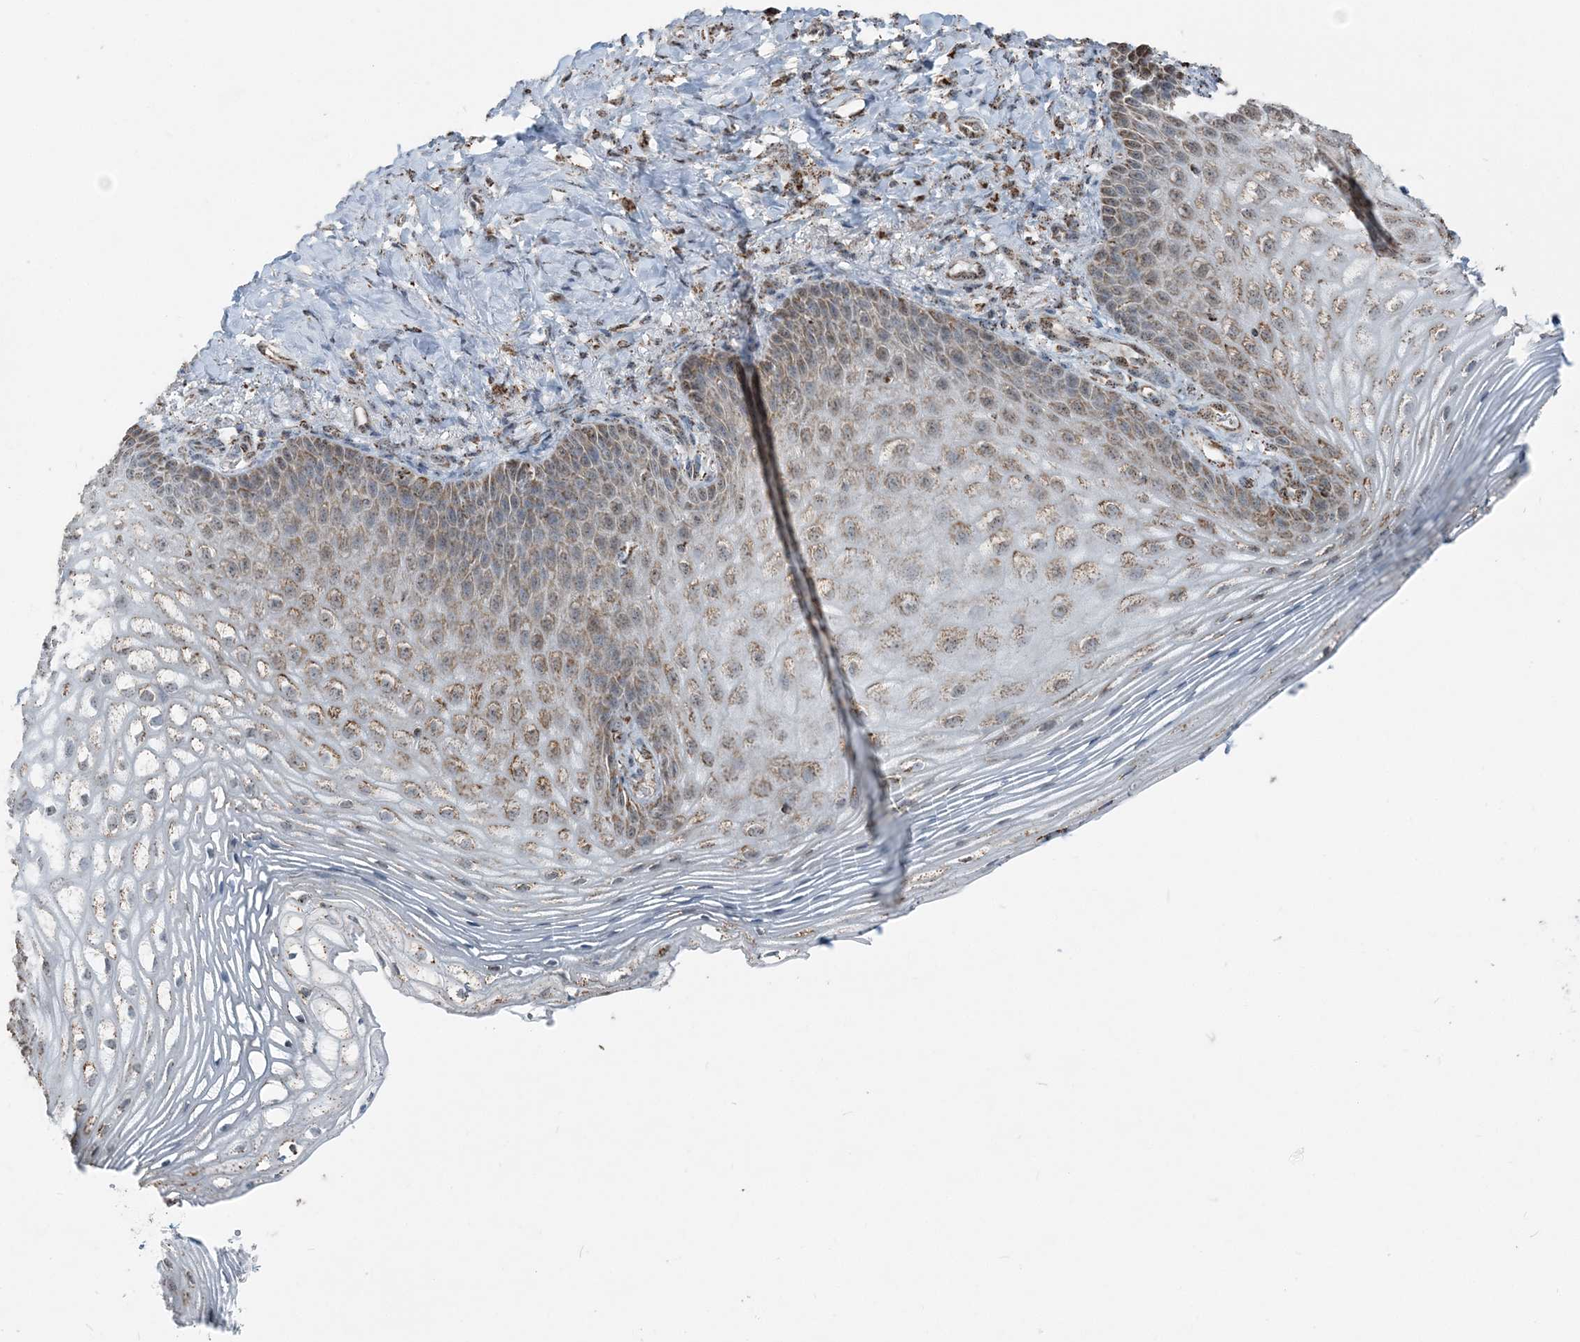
{"staining": {"intensity": "moderate", "quantity": "25%-75%", "location": "cytoplasmic/membranous"}, "tissue": "vagina", "cell_type": "Squamous epithelial cells", "image_type": "normal", "snomed": [{"axis": "morphology", "description": "Normal tissue, NOS"}, {"axis": "topography", "description": "Vagina"}], "caption": "Moderate cytoplasmic/membranous positivity for a protein is identified in approximately 25%-75% of squamous epithelial cells of normal vagina using immunohistochemistry (IHC).", "gene": "SUCLG1", "patient": {"sex": "female", "age": 60}}